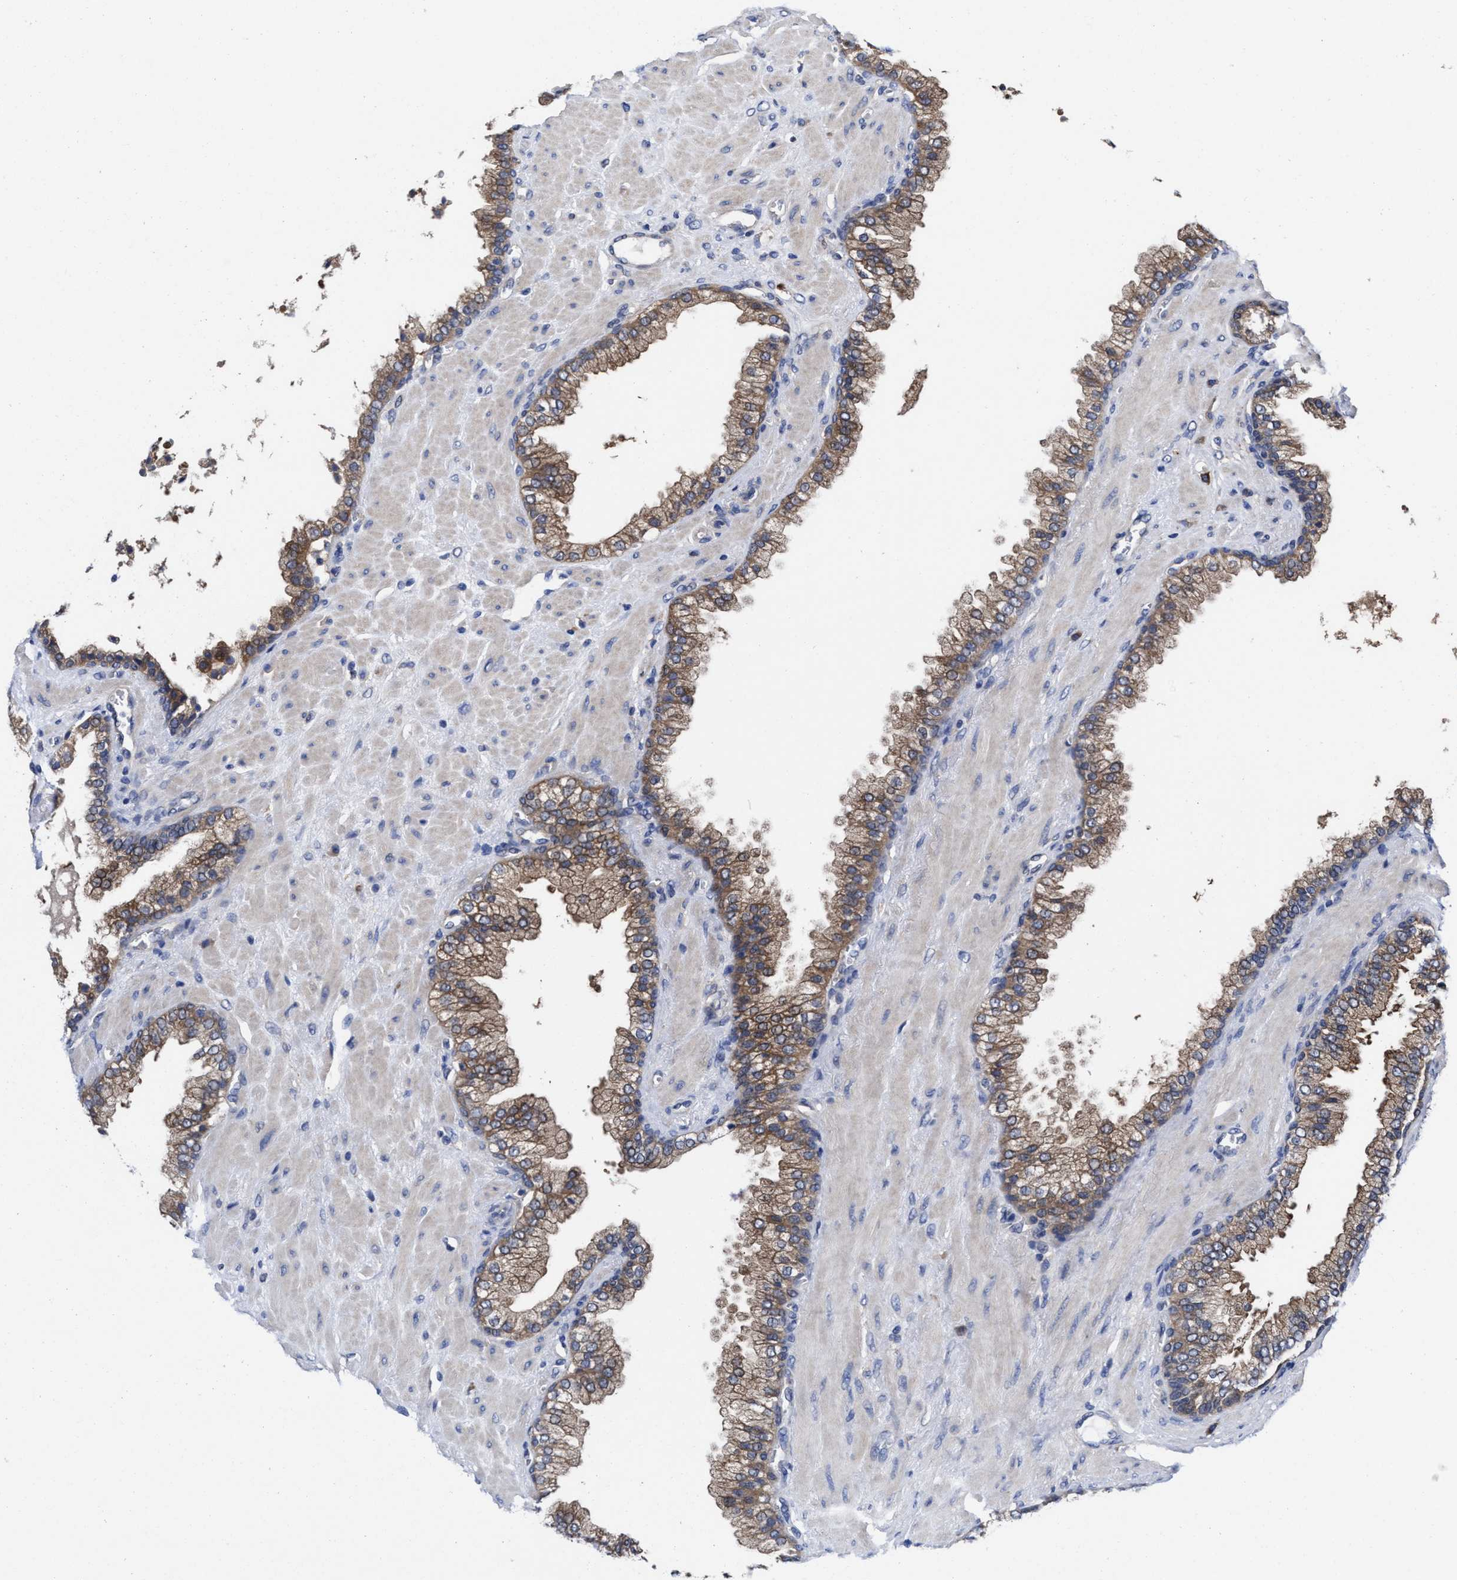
{"staining": {"intensity": "moderate", "quantity": ">75%", "location": "cytoplasmic/membranous"}, "tissue": "prostate cancer", "cell_type": "Tumor cells", "image_type": "cancer", "snomed": [{"axis": "morphology", "description": "Adenocarcinoma, Low grade"}, {"axis": "topography", "description": "Prostate"}], "caption": "Prostate cancer (adenocarcinoma (low-grade)) stained with a brown dye reveals moderate cytoplasmic/membranous positive positivity in about >75% of tumor cells.", "gene": "TXNDC17", "patient": {"sex": "male", "age": 71}}